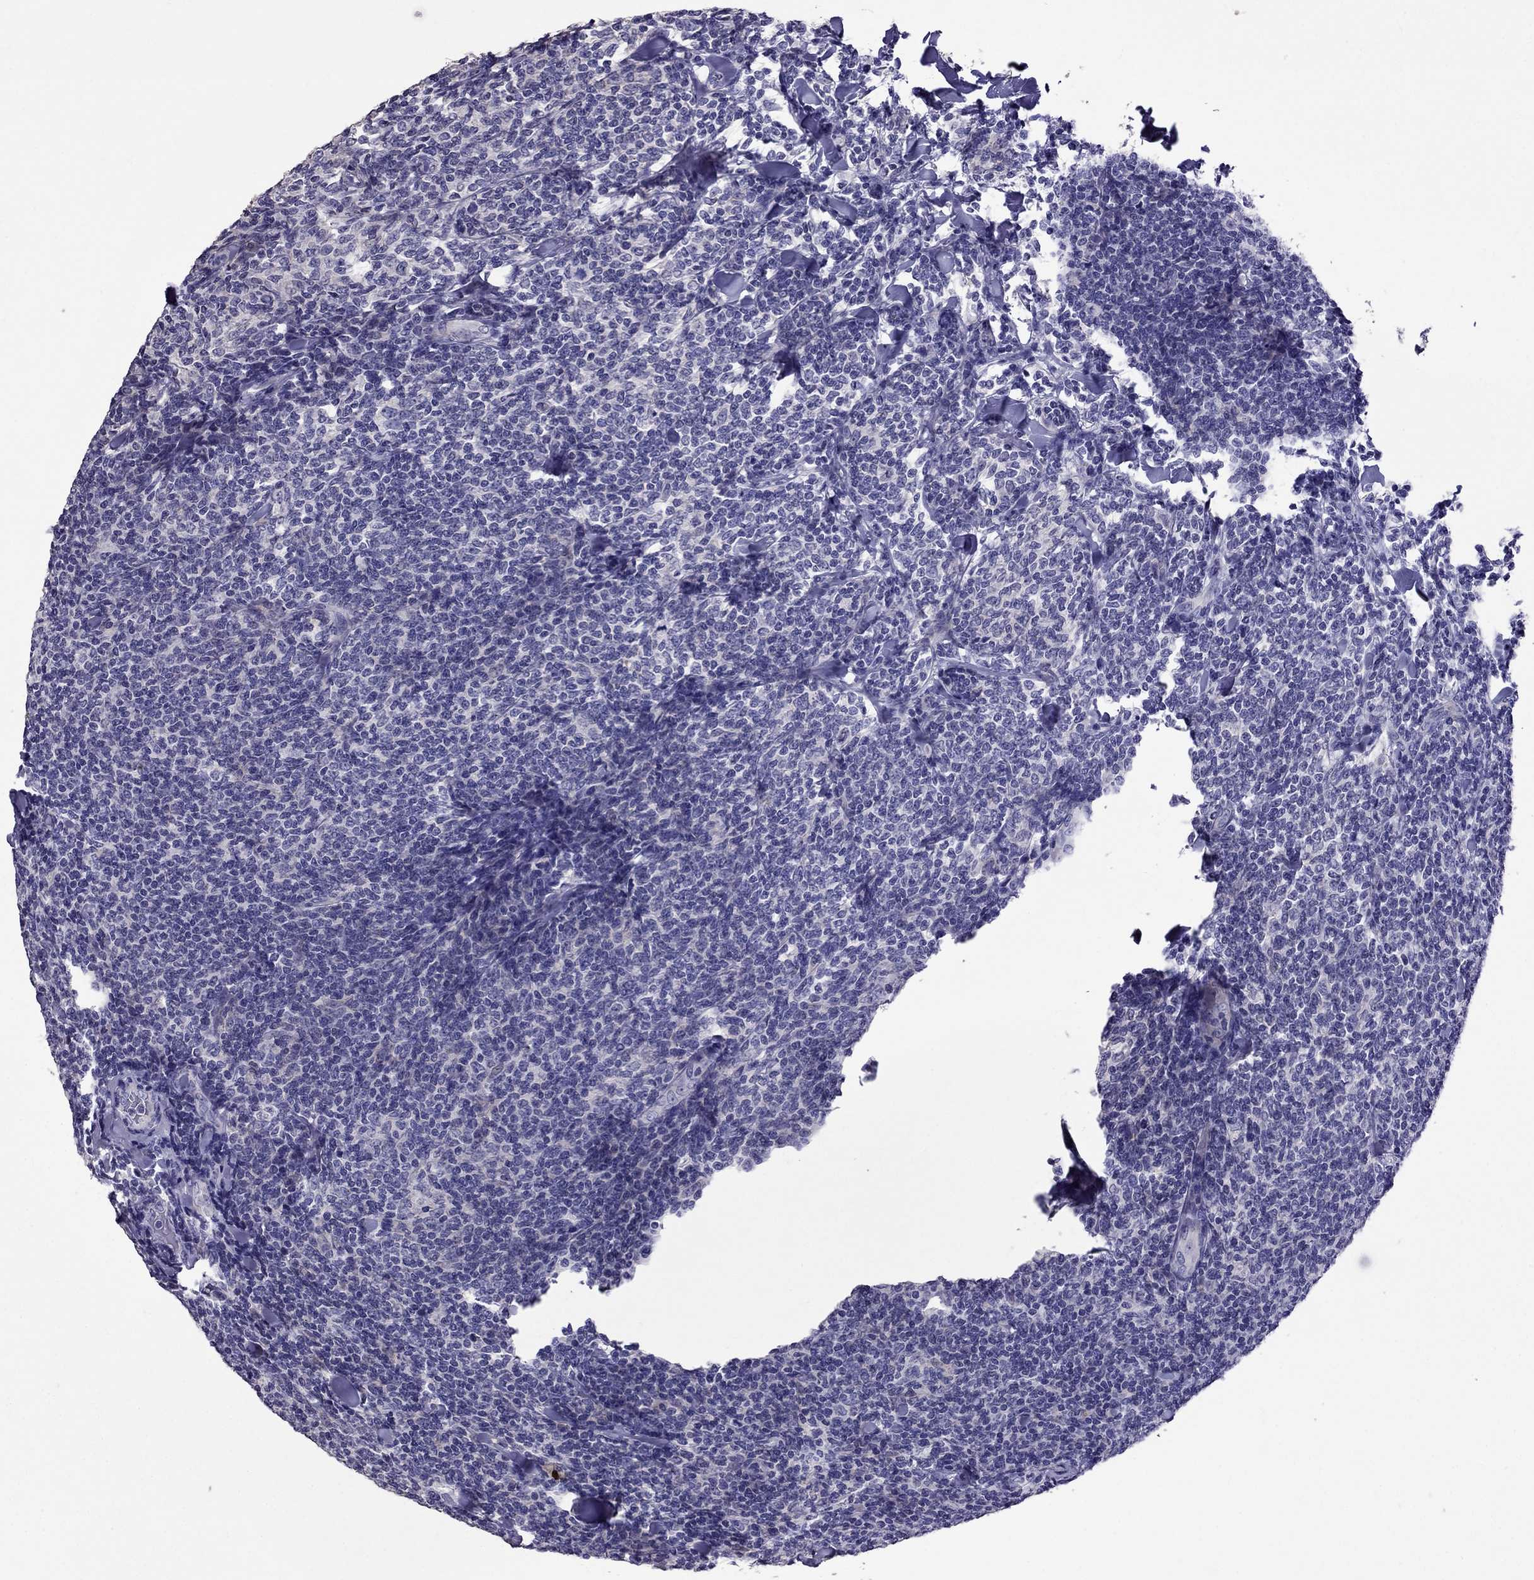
{"staining": {"intensity": "negative", "quantity": "none", "location": "none"}, "tissue": "lymphoma", "cell_type": "Tumor cells", "image_type": "cancer", "snomed": [{"axis": "morphology", "description": "Malignant lymphoma, non-Hodgkin's type, Low grade"}, {"axis": "topography", "description": "Lymph node"}], "caption": "There is no significant positivity in tumor cells of lymphoma.", "gene": "OXCT2", "patient": {"sex": "female", "age": 56}}